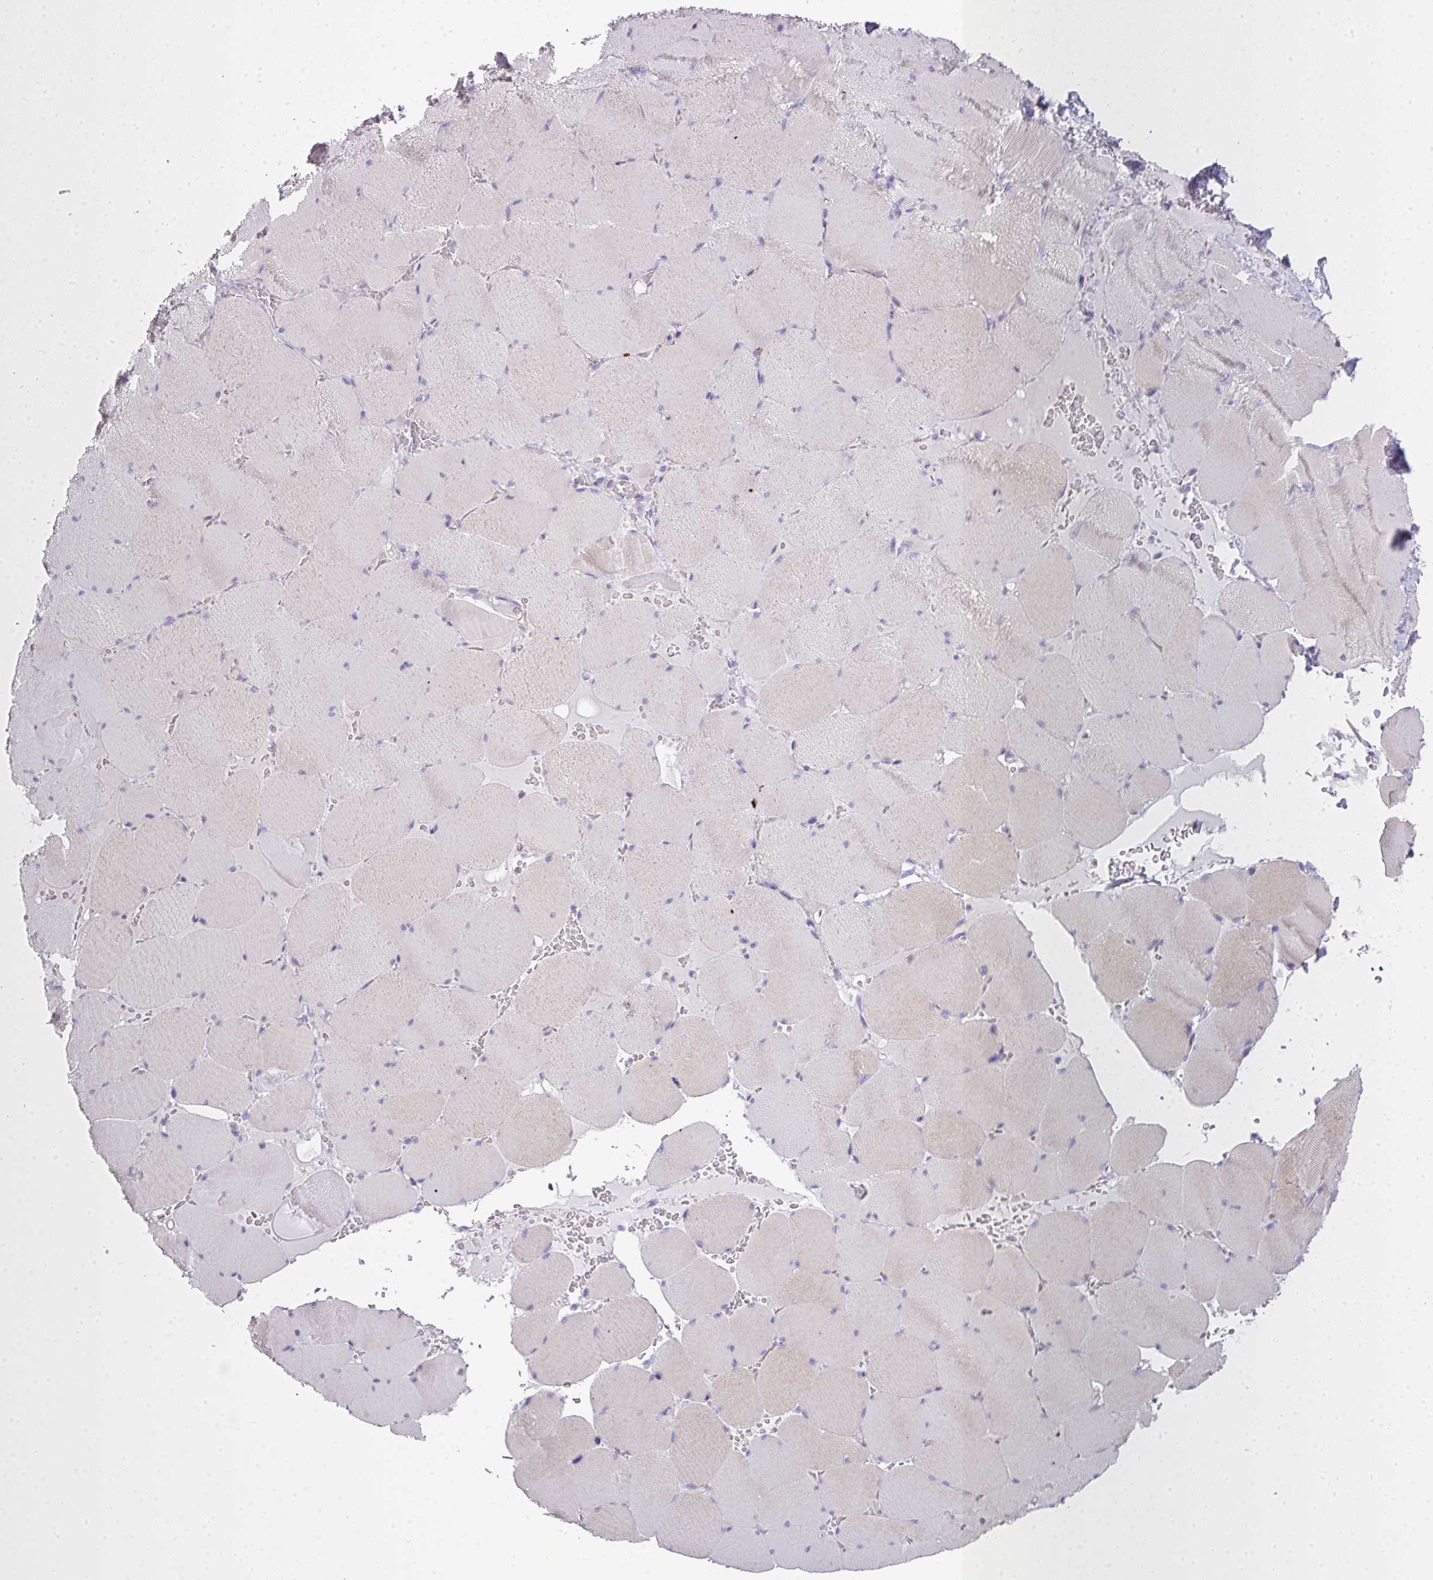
{"staining": {"intensity": "weak", "quantity": "25%-75%", "location": "cytoplasmic/membranous"}, "tissue": "skeletal muscle", "cell_type": "Myocytes", "image_type": "normal", "snomed": [{"axis": "morphology", "description": "Normal tissue, NOS"}, {"axis": "topography", "description": "Skeletal muscle"}, {"axis": "topography", "description": "Head-Neck"}], "caption": "Myocytes reveal weak cytoplasmic/membranous positivity in approximately 25%-75% of cells in benign skeletal muscle. The protein of interest is shown in brown color, while the nuclei are stained blue.", "gene": "GLI4", "patient": {"sex": "male", "age": 66}}